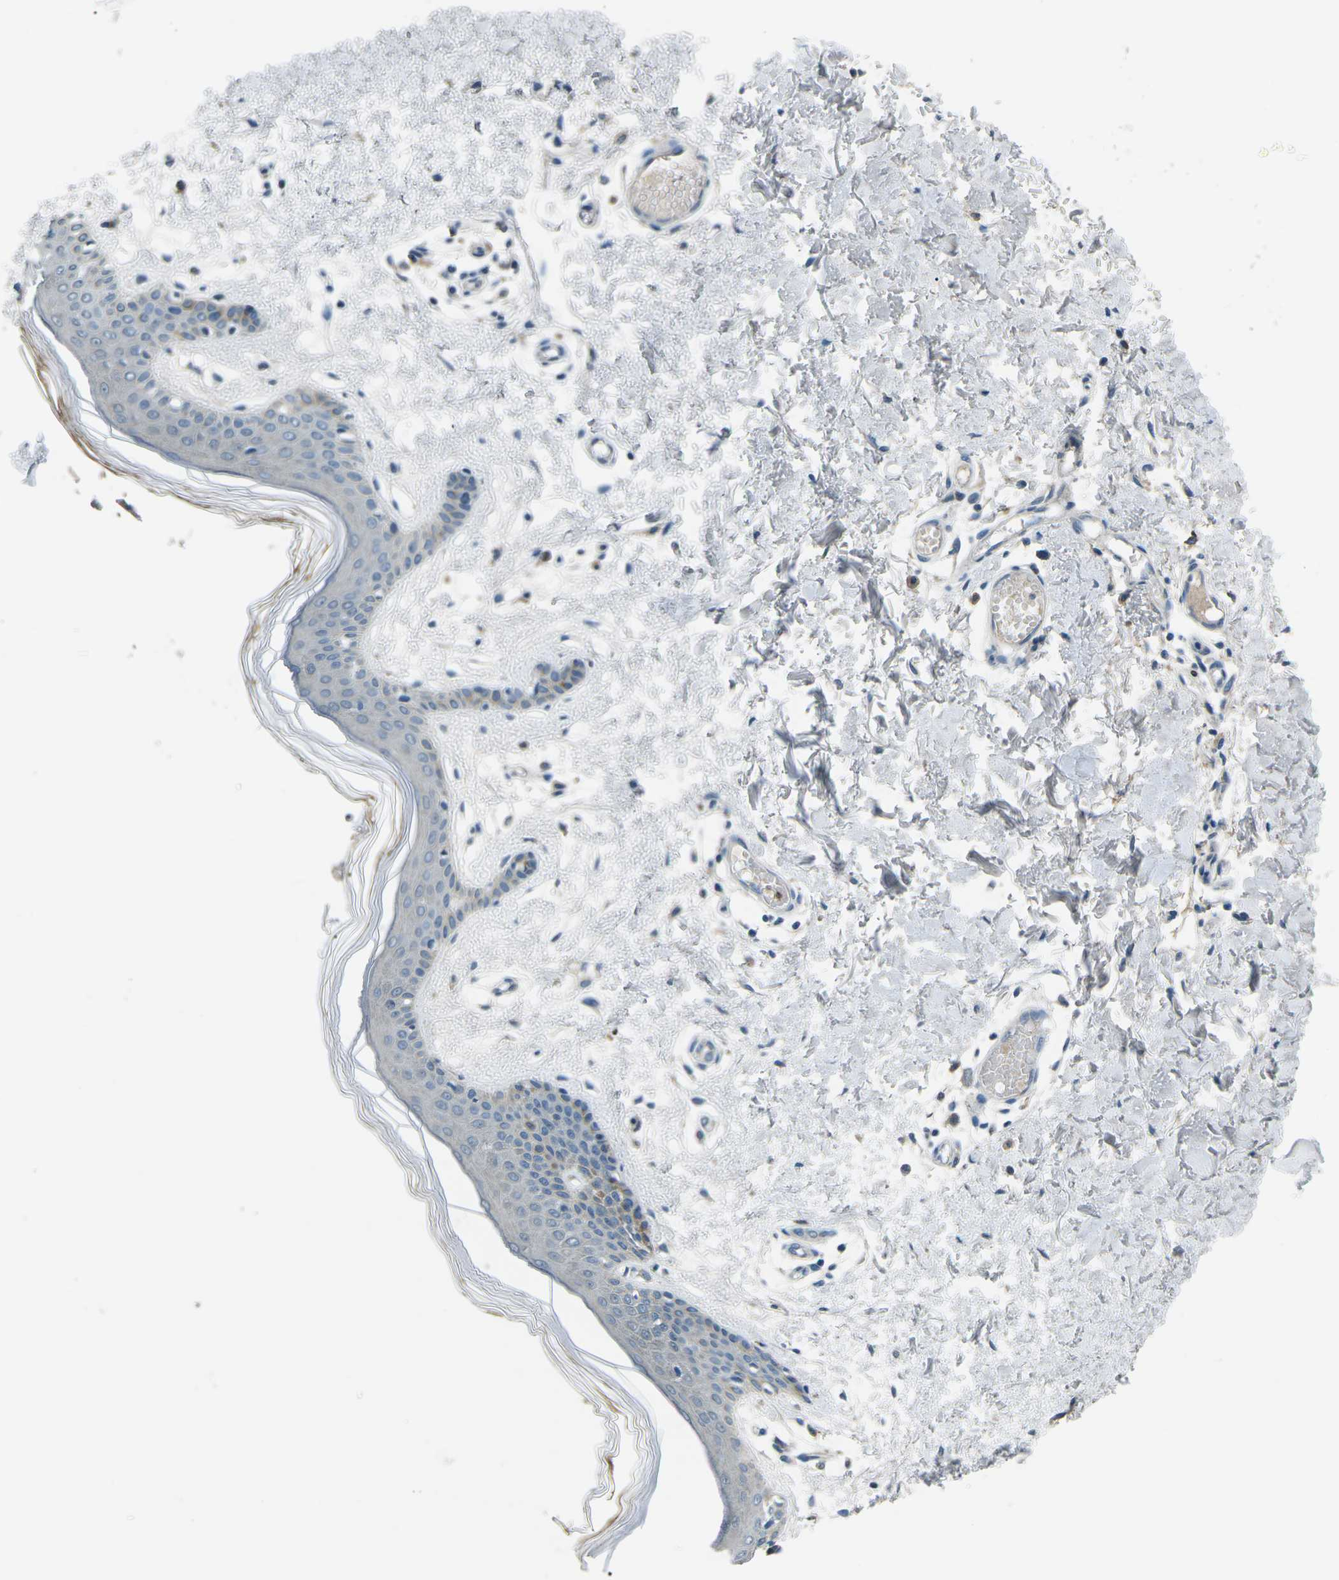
{"staining": {"intensity": "negative", "quantity": "none", "location": "none"}, "tissue": "skin", "cell_type": "Fibroblasts", "image_type": "normal", "snomed": [{"axis": "morphology", "description": "Normal tissue, NOS"}, {"axis": "topography", "description": "Skin"}], "caption": "IHC of normal skin exhibits no positivity in fibroblasts. Brightfield microscopy of immunohistochemistry stained with DAB (brown) and hematoxylin (blue), captured at high magnification.", "gene": "CD1D", "patient": {"sex": "male", "age": 53}}